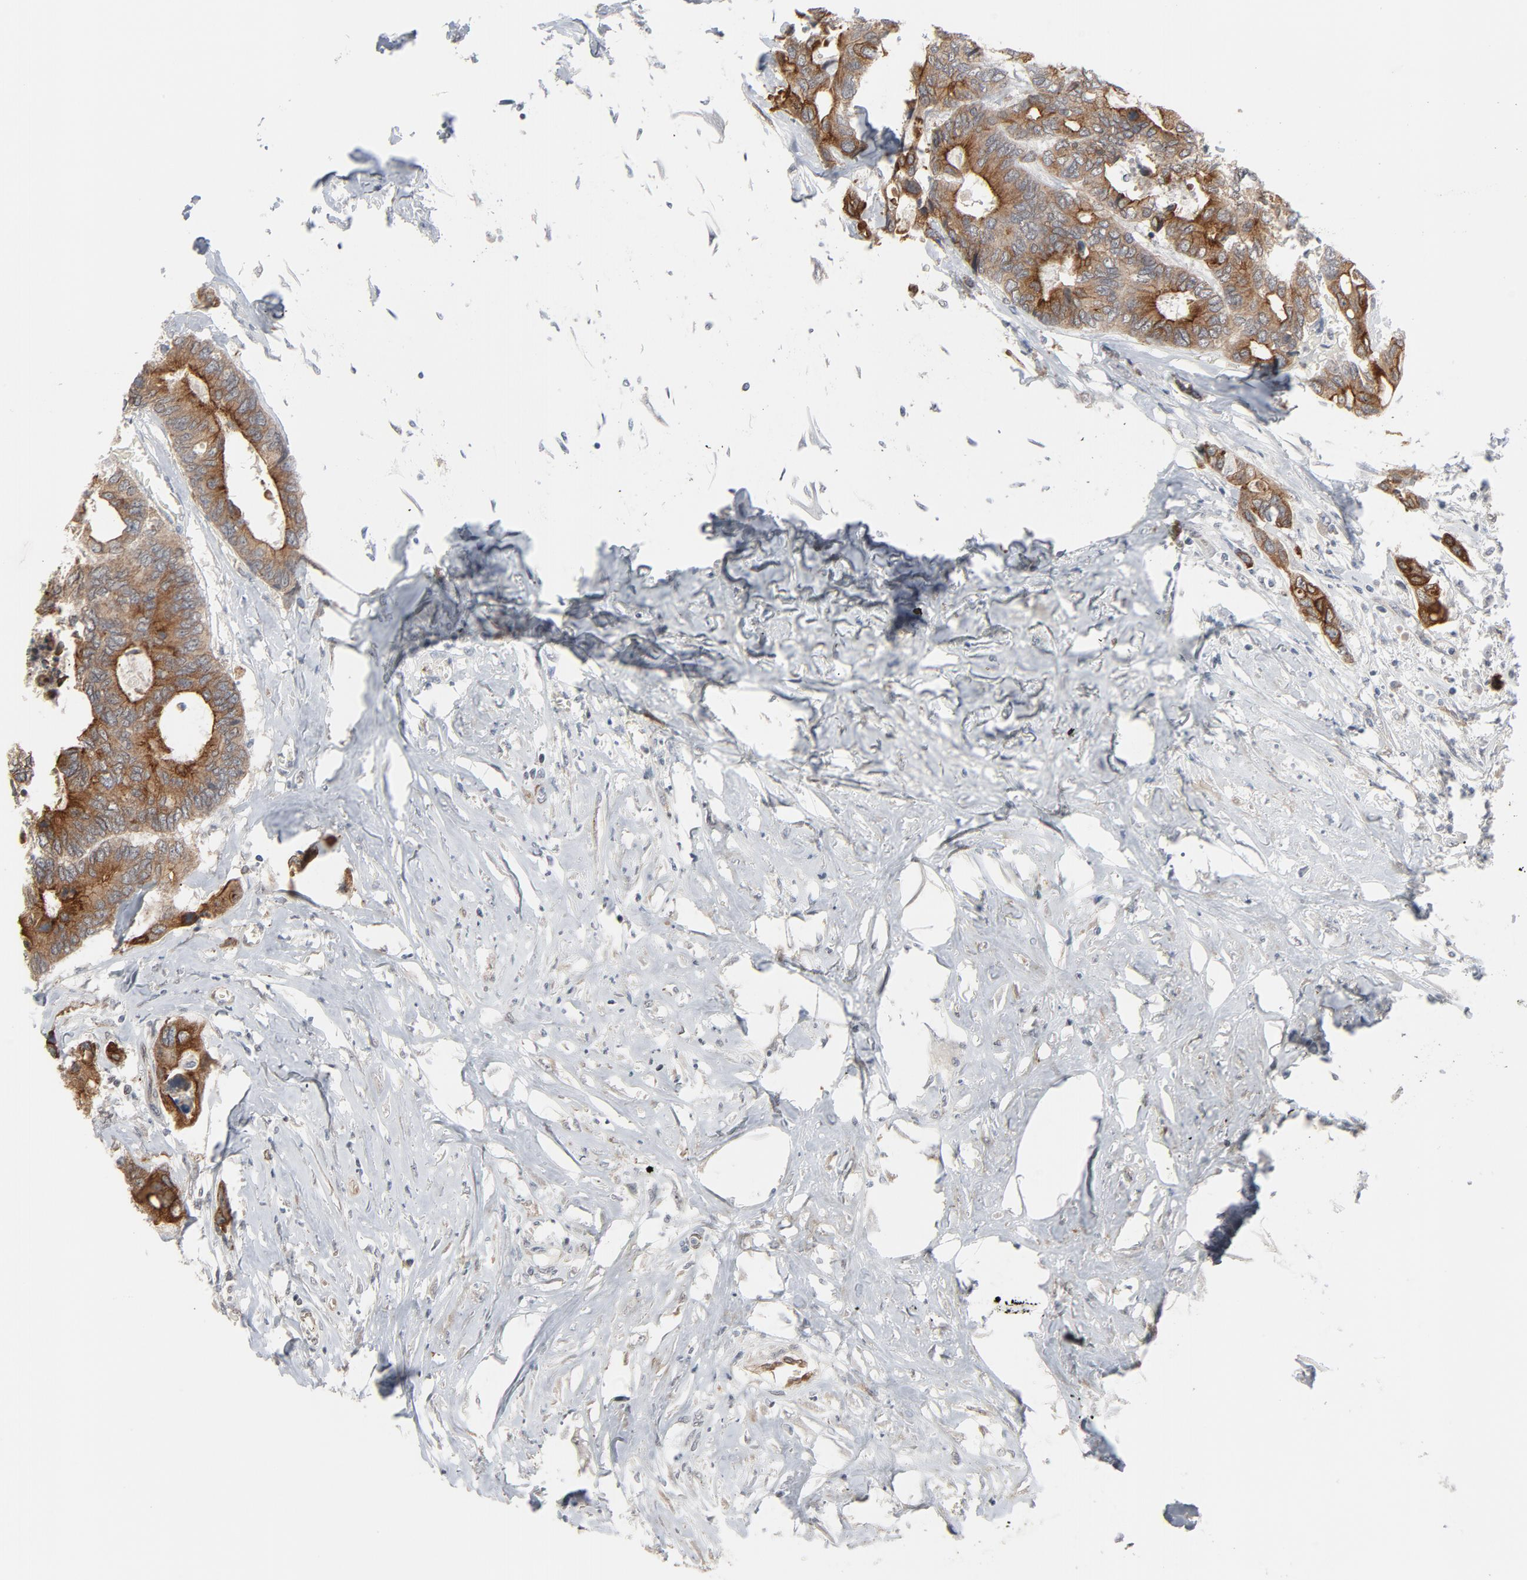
{"staining": {"intensity": "strong", "quantity": ">75%", "location": "cytoplasmic/membranous"}, "tissue": "colorectal cancer", "cell_type": "Tumor cells", "image_type": "cancer", "snomed": [{"axis": "morphology", "description": "Adenocarcinoma, NOS"}, {"axis": "topography", "description": "Rectum"}], "caption": "IHC (DAB) staining of human colorectal adenocarcinoma demonstrates strong cytoplasmic/membranous protein staining in approximately >75% of tumor cells. Using DAB (3,3'-diaminobenzidine) (brown) and hematoxylin (blue) stains, captured at high magnification using brightfield microscopy.", "gene": "ITPR3", "patient": {"sex": "male", "age": 55}}